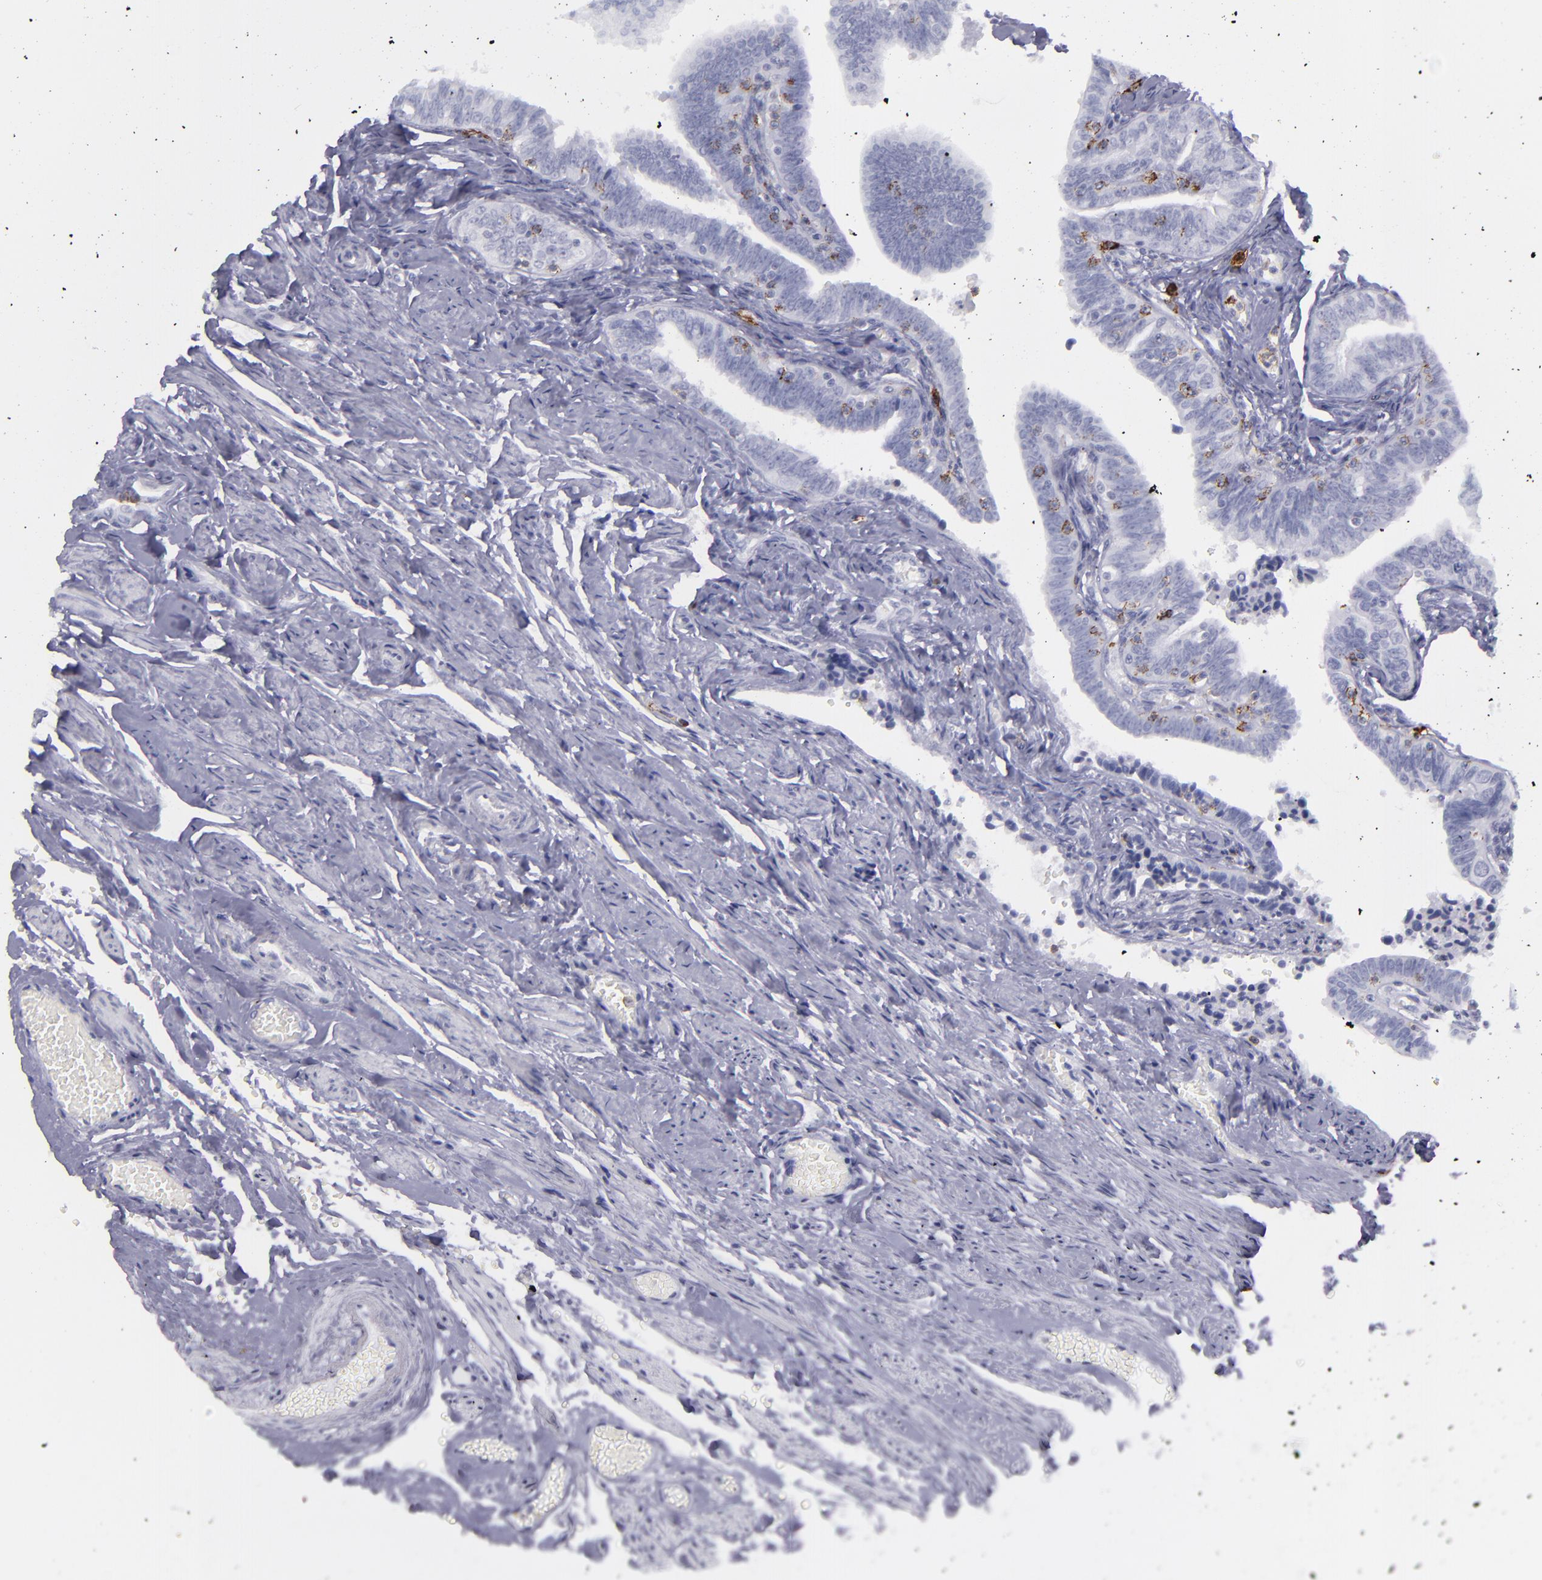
{"staining": {"intensity": "negative", "quantity": "none", "location": "none"}, "tissue": "fallopian tube", "cell_type": "Glandular cells", "image_type": "normal", "snomed": [{"axis": "morphology", "description": "Normal tissue, NOS"}, {"axis": "topography", "description": "Fallopian tube"}, {"axis": "topography", "description": "Ovary"}], "caption": "High magnification brightfield microscopy of unremarkable fallopian tube stained with DAB (brown) and counterstained with hematoxylin (blue): glandular cells show no significant expression. Brightfield microscopy of IHC stained with DAB (brown) and hematoxylin (blue), captured at high magnification.", "gene": "SELPLG", "patient": {"sex": "female", "age": 69}}